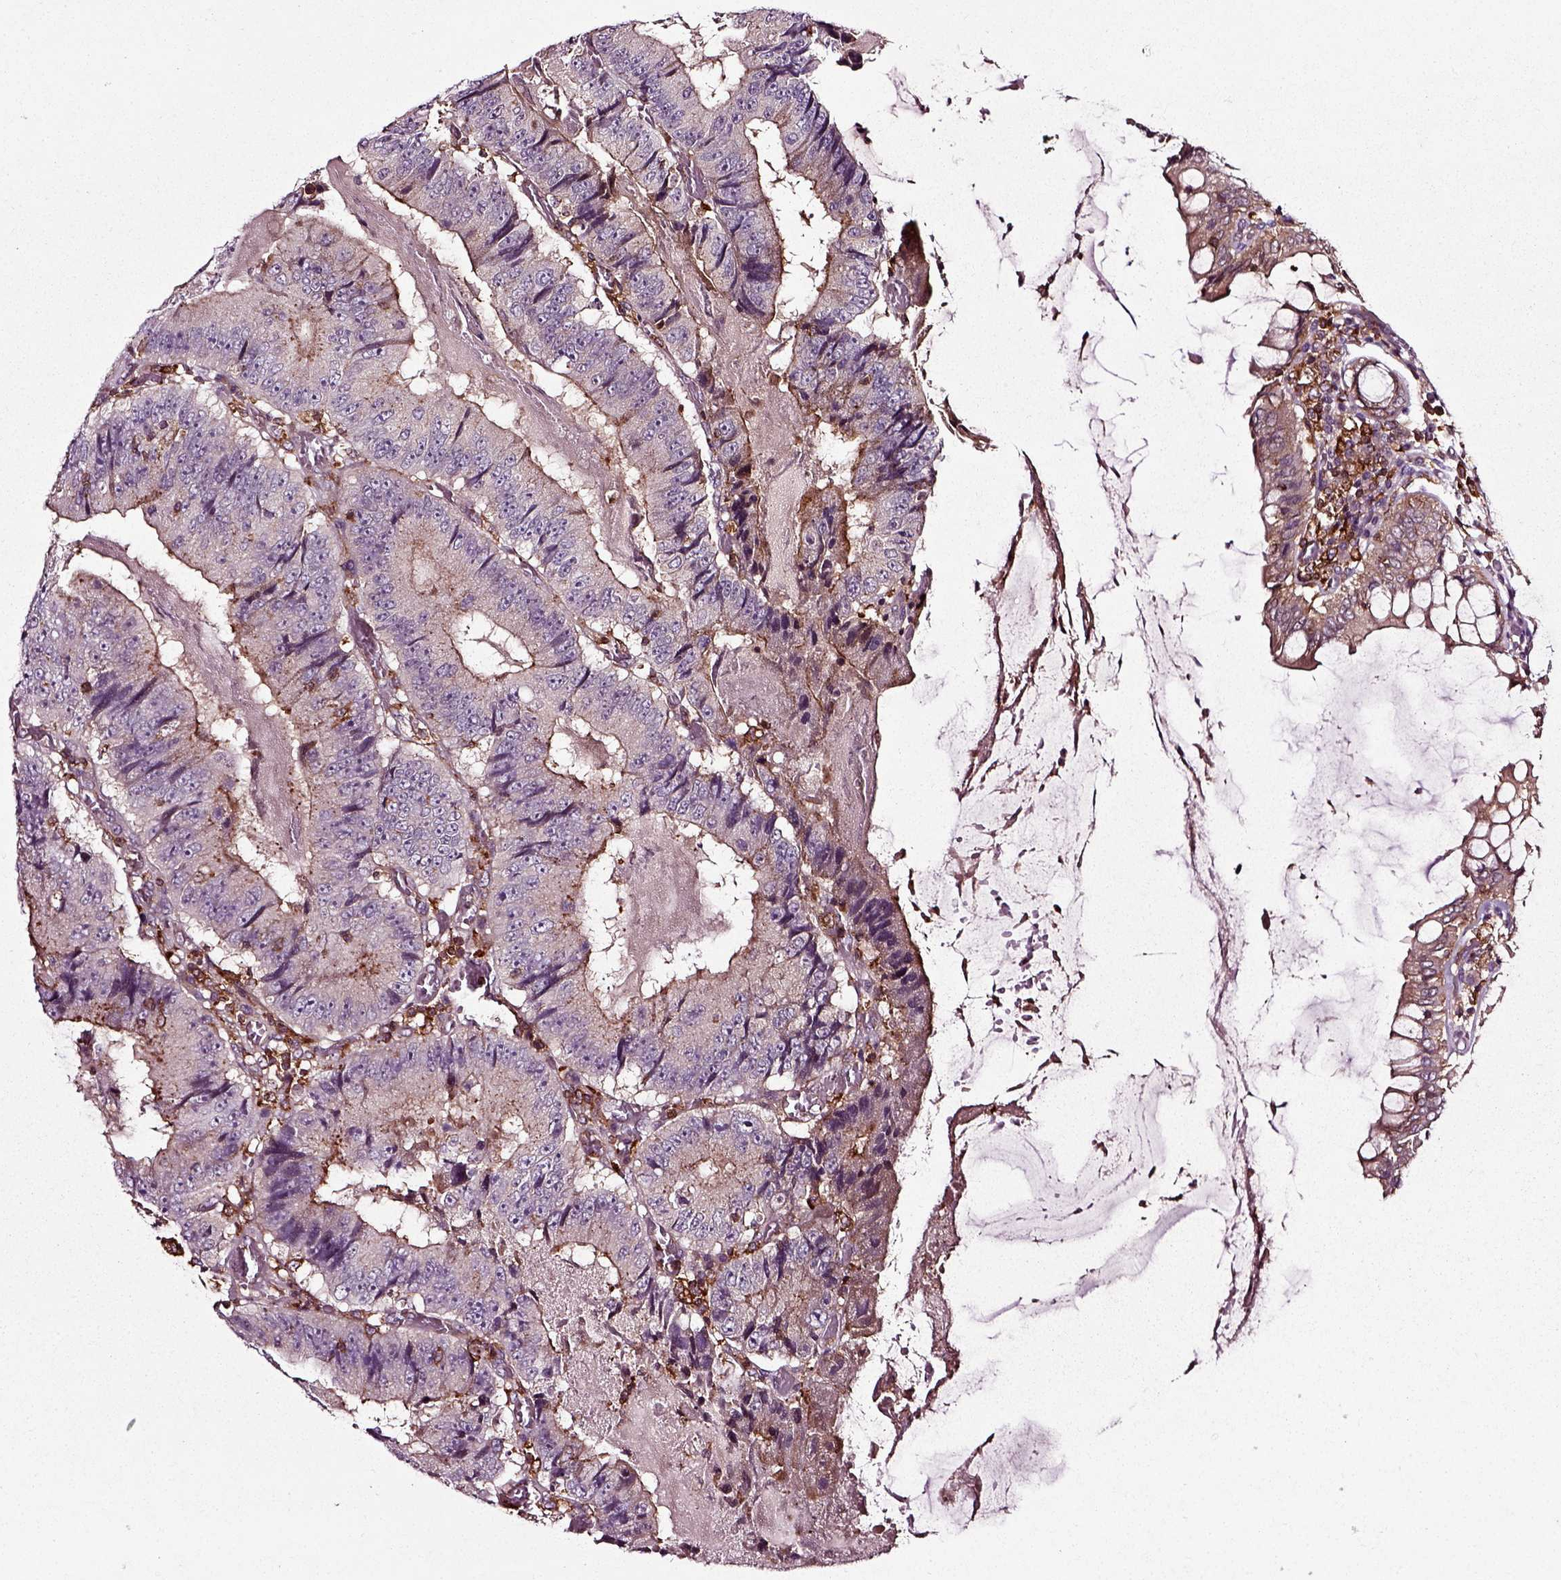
{"staining": {"intensity": "moderate", "quantity": "25%-75%", "location": "cytoplasmic/membranous"}, "tissue": "colorectal cancer", "cell_type": "Tumor cells", "image_type": "cancer", "snomed": [{"axis": "morphology", "description": "Adenocarcinoma, NOS"}, {"axis": "topography", "description": "Colon"}], "caption": "Immunohistochemistry (IHC) image of human colorectal adenocarcinoma stained for a protein (brown), which shows medium levels of moderate cytoplasmic/membranous positivity in about 25%-75% of tumor cells.", "gene": "RHOF", "patient": {"sex": "female", "age": 86}}